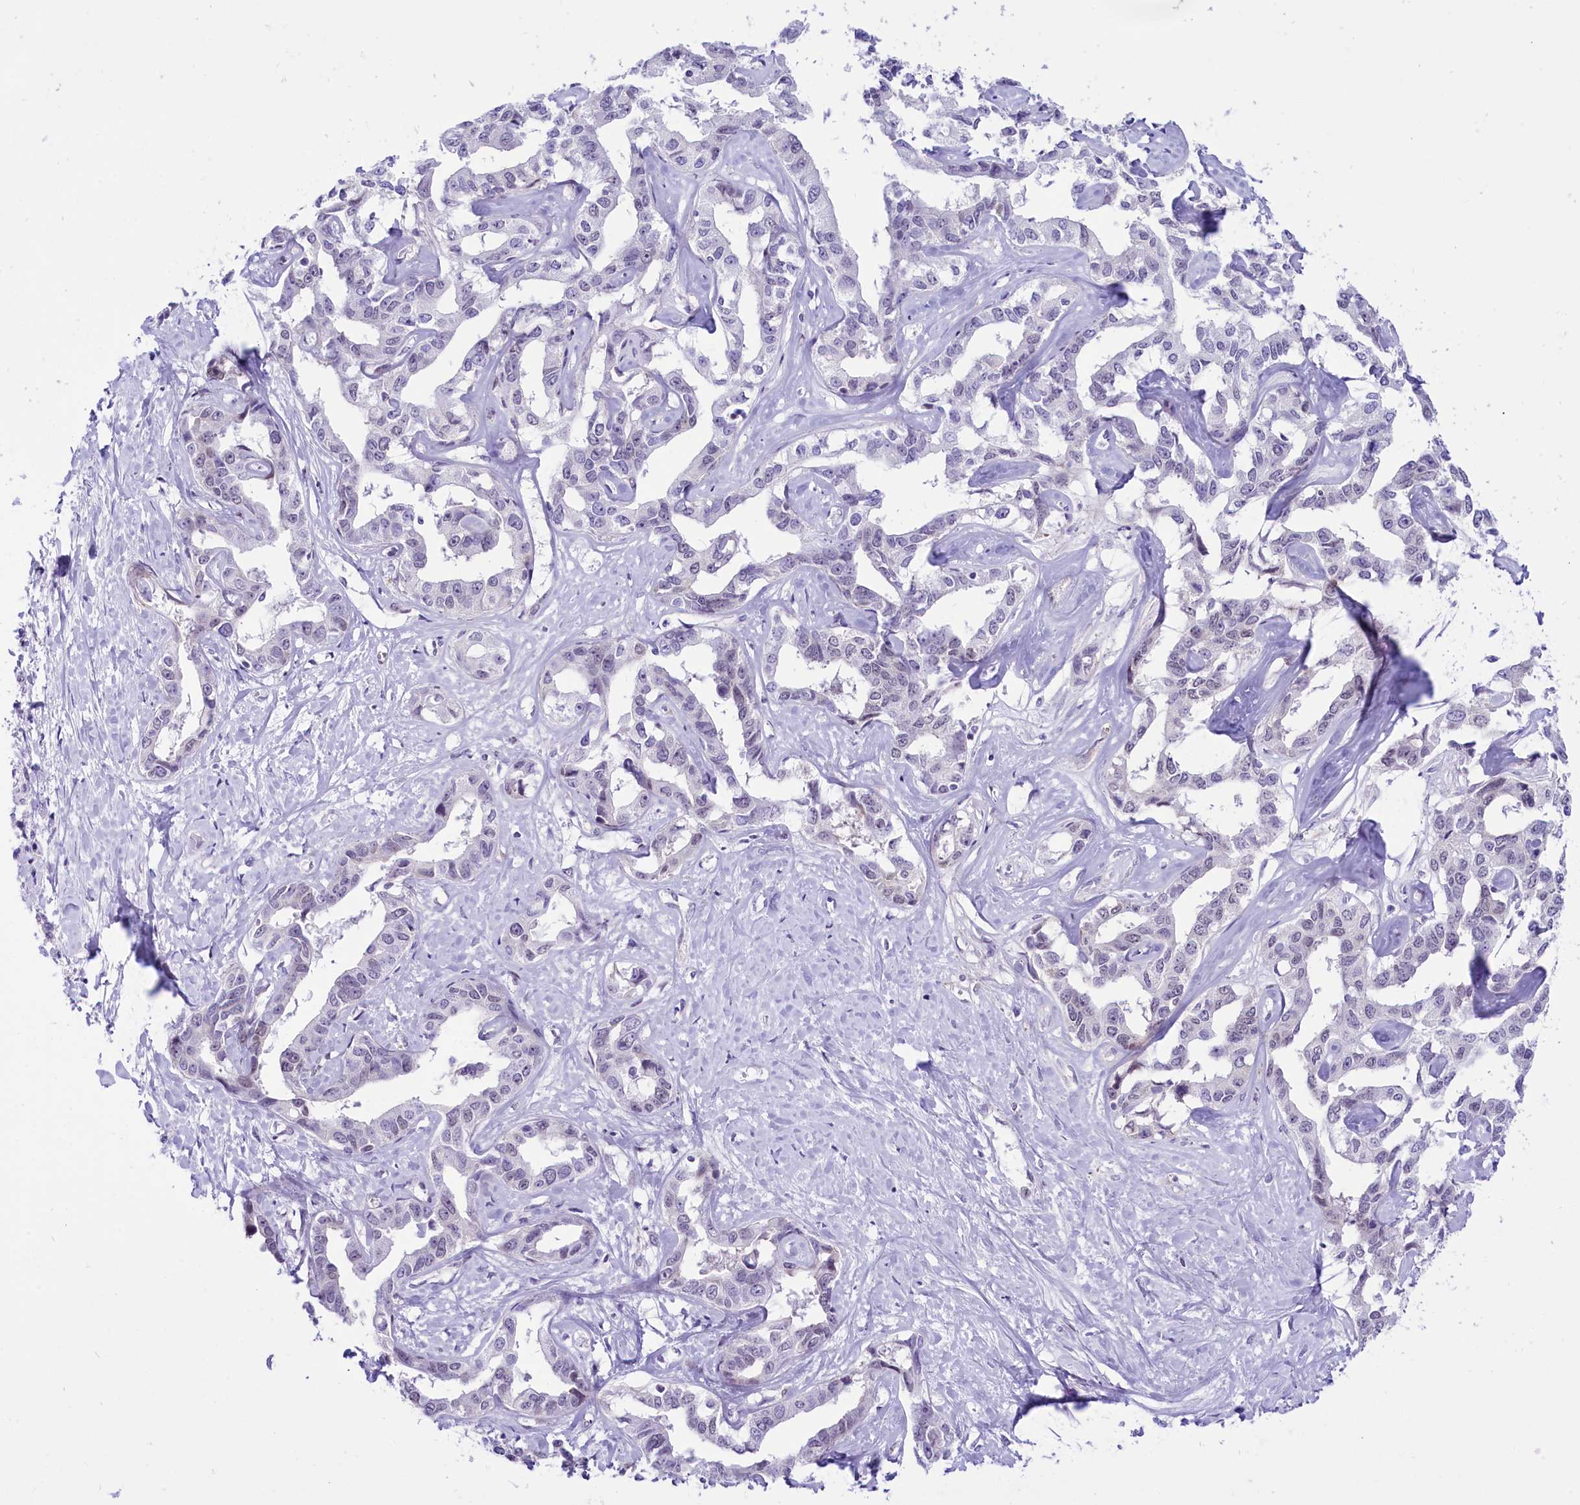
{"staining": {"intensity": "negative", "quantity": "none", "location": "none"}, "tissue": "liver cancer", "cell_type": "Tumor cells", "image_type": "cancer", "snomed": [{"axis": "morphology", "description": "Cholangiocarcinoma"}, {"axis": "topography", "description": "Liver"}], "caption": "The micrograph shows no staining of tumor cells in liver cholangiocarcinoma.", "gene": "RPS6KB1", "patient": {"sex": "male", "age": 59}}